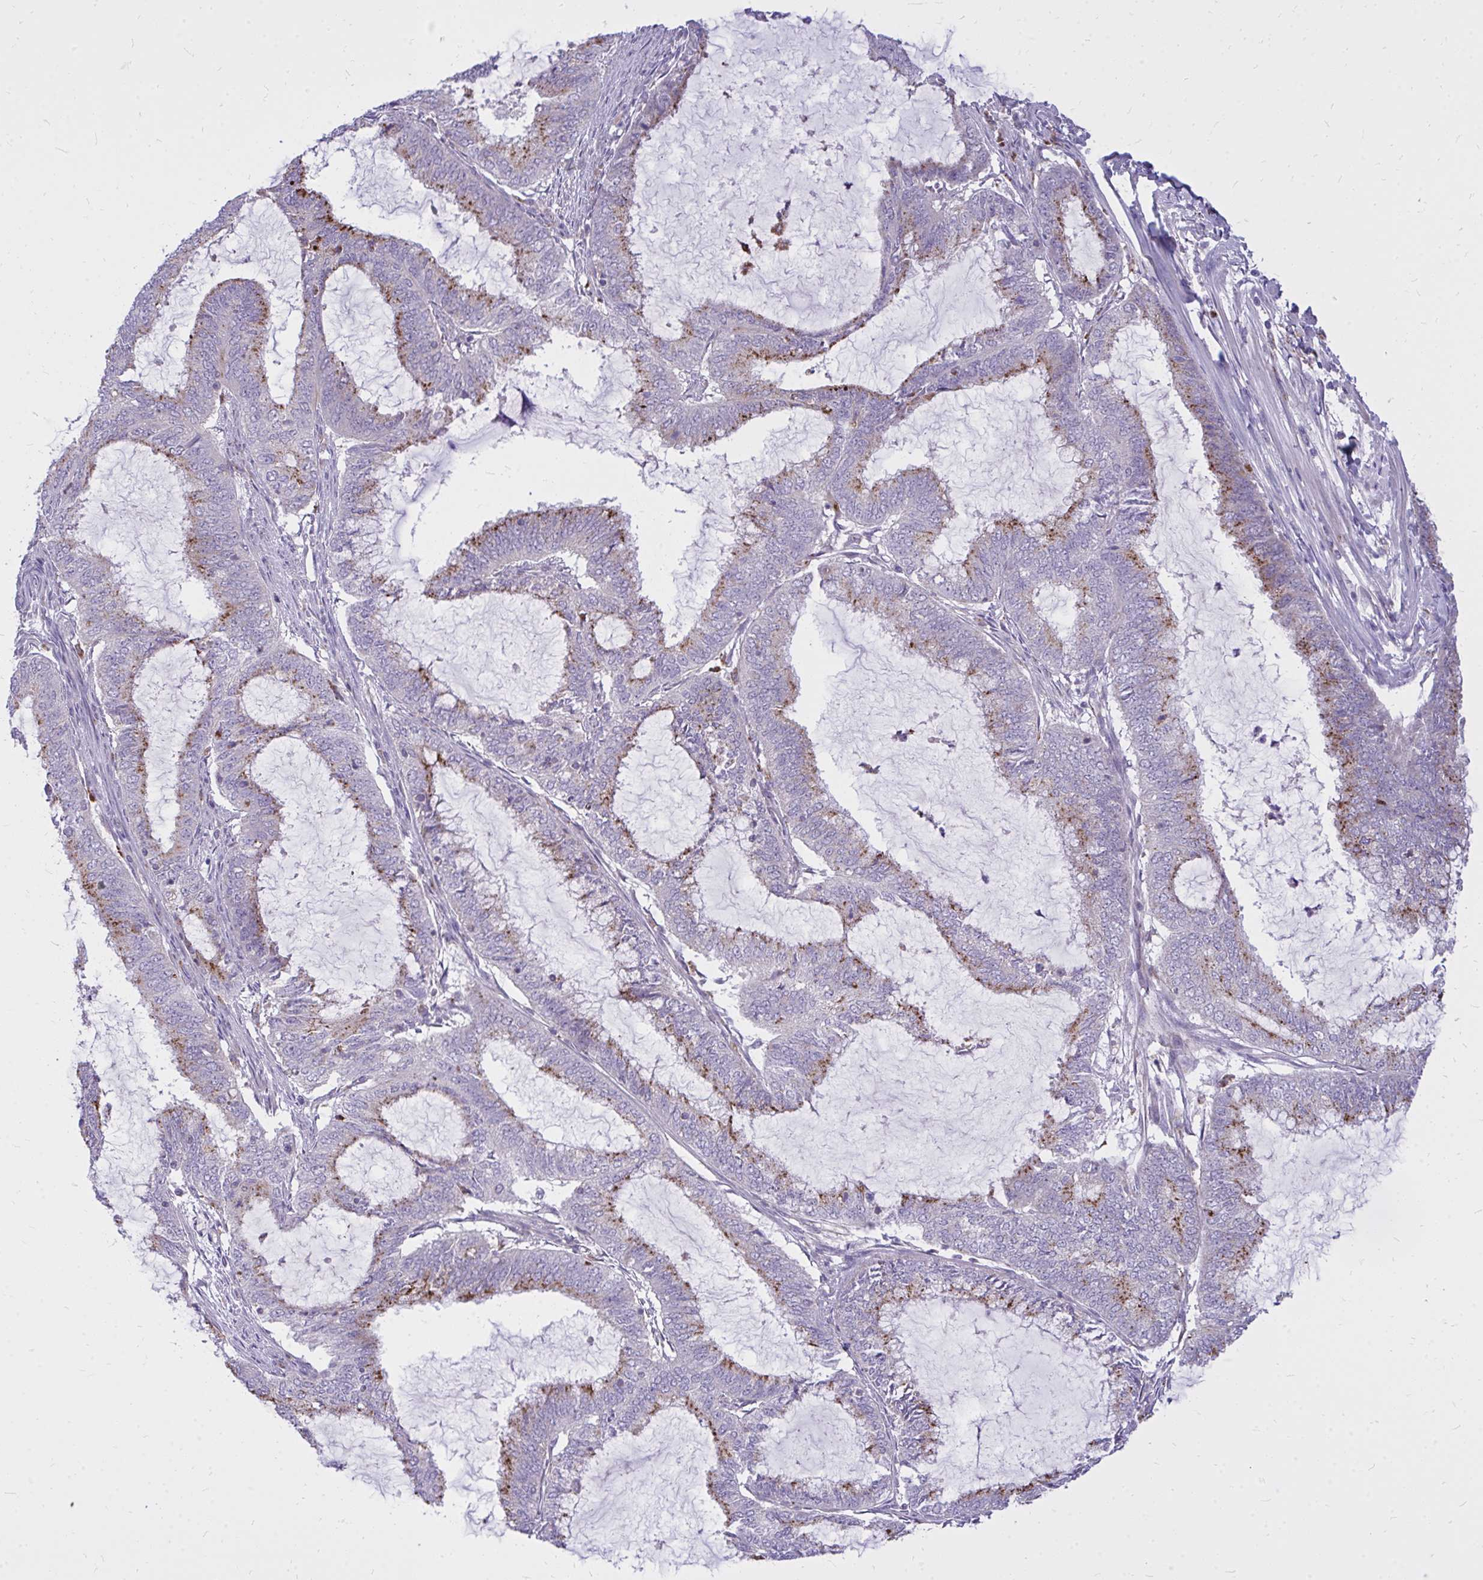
{"staining": {"intensity": "moderate", "quantity": "<25%", "location": "cytoplasmic/membranous"}, "tissue": "endometrial cancer", "cell_type": "Tumor cells", "image_type": "cancer", "snomed": [{"axis": "morphology", "description": "Adenocarcinoma, NOS"}, {"axis": "topography", "description": "Endometrium"}], "caption": "Brown immunohistochemical staining in endometrial cancer (adenocarcinoma) reveals moderate cytoplasmic/membranous positivity in about <25% of tumor cells.", "gene": "ZSCAN25", "patient": {"sex": "female", "age": 51}}